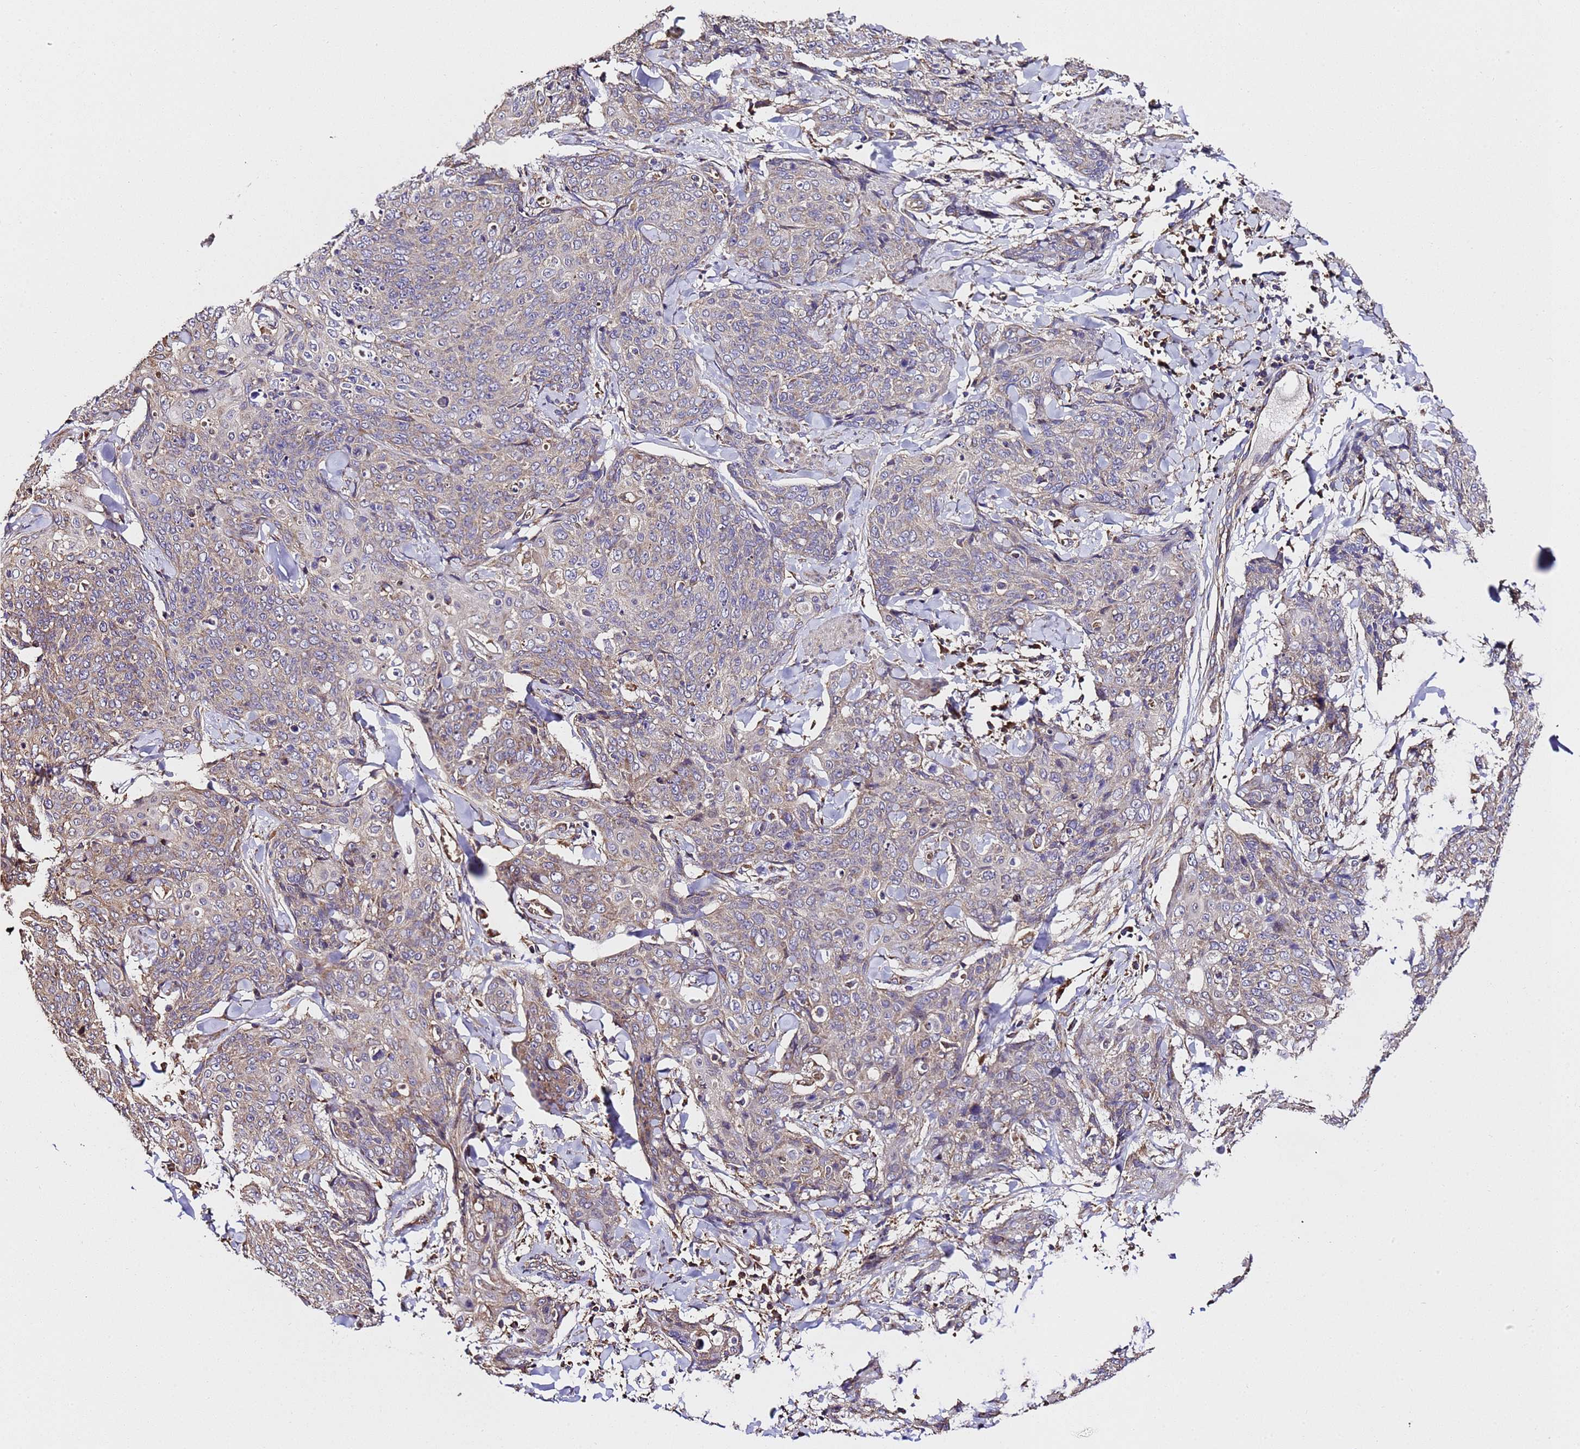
{"staining": {"intensity": "weak", "quantity": "<25%", "location": "cytoplasmic/membranous"}, "tissue": "skin cancer", "cell_type": "Tumor cells", "image_type": "cancer", "snomed": [{"axis": "morphology", "description": "Squamous cell carcinoma, NOS"}, {"axis": "topography", "description": "Skin"}, {"axis": "topography", "description": "Vulva"}], "caption": "An IHC image of skin cancer is shown. There is no staining in tumor cells of skin cancer.", "gene": "LRRIQ1", "patient": {"sex": "female", "age": 85}}